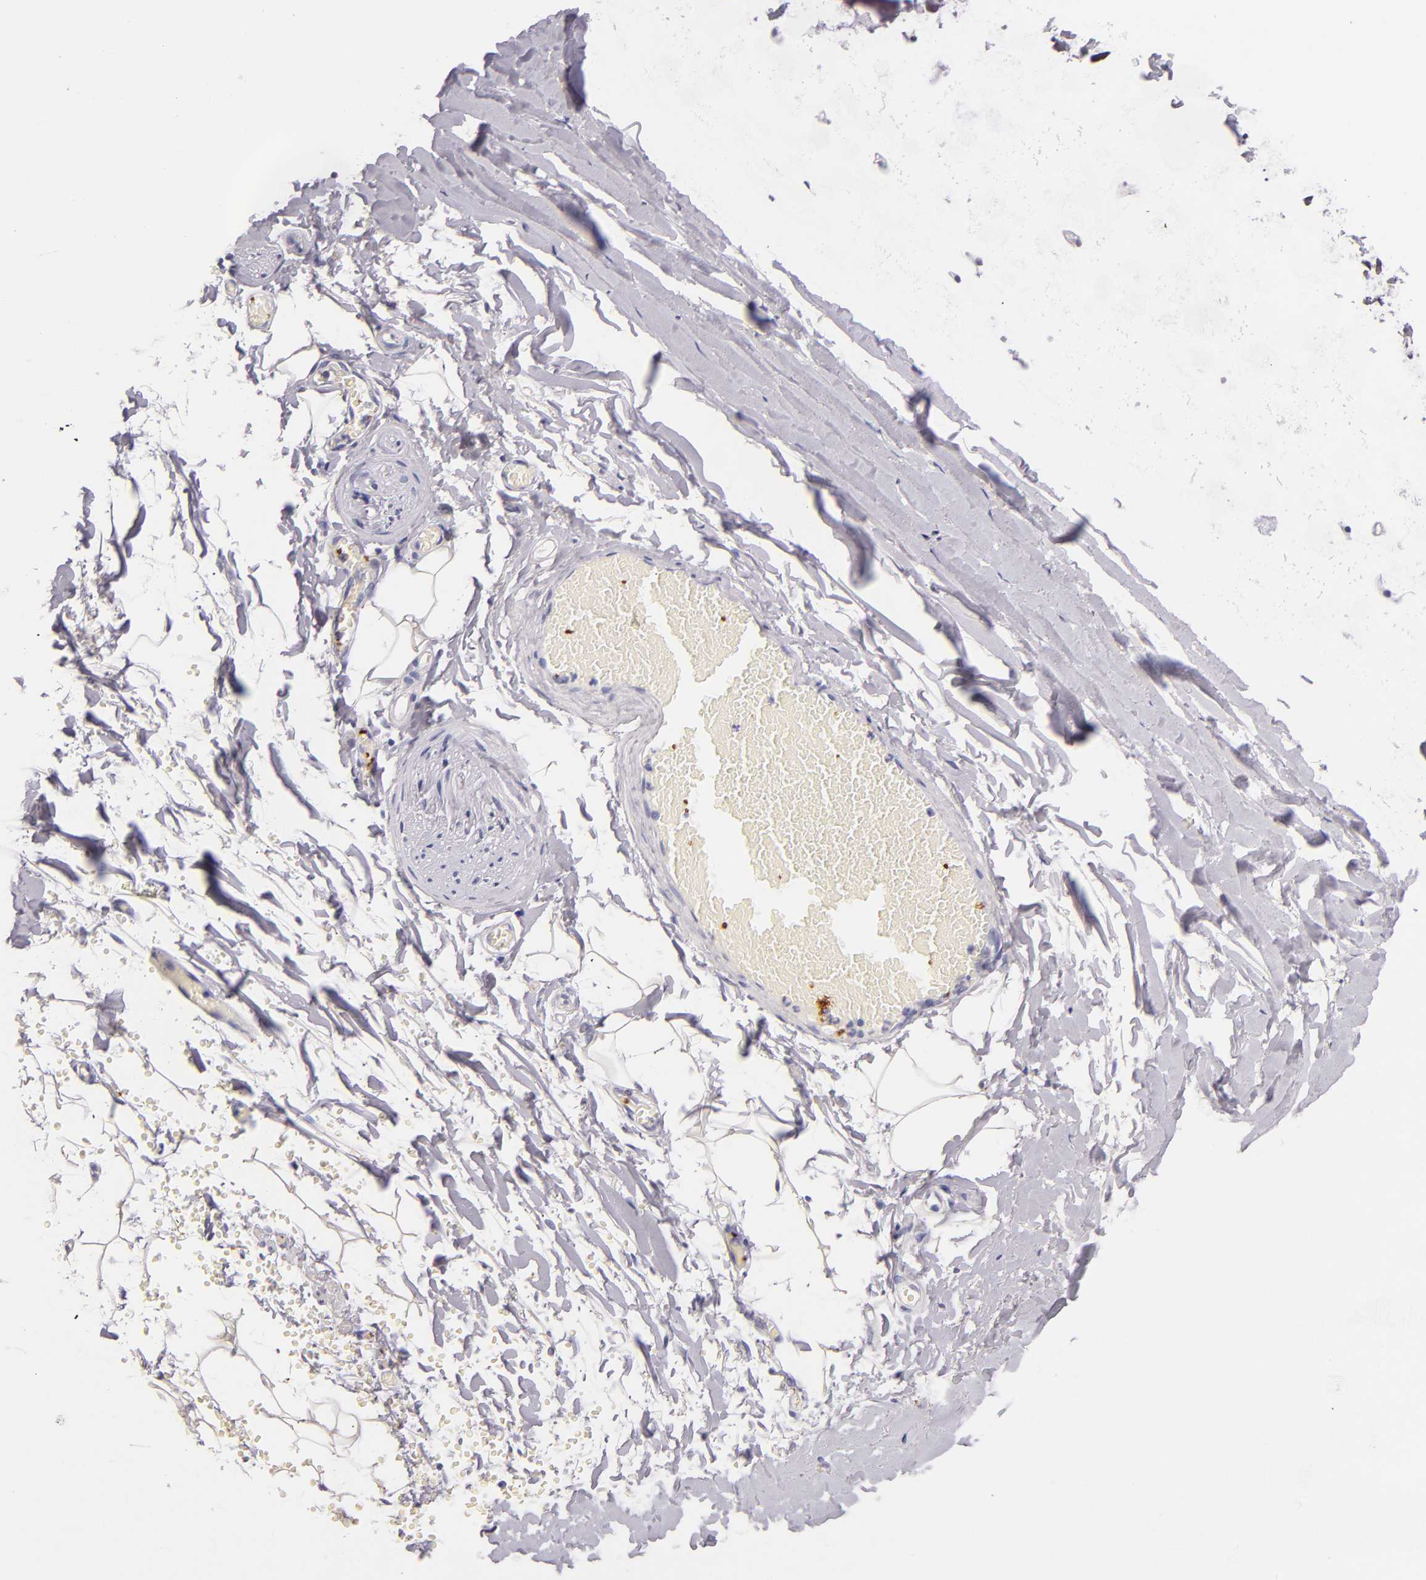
{"staining": {"intensity": "negative", "quantity": "none", "location": "none"}, "tissue": "adipose tissue", "cell_type": "Adipocytes", "image_type": "normal", "snomed": [{"axis": "morphology", "description": "Normal tissue, NOS"}, {"axis": "topography", "description": "Bronchus"}, {"axis": "topography", "description": "Lung"}], "caption": "The immunohistochemistry (IHC) photomicrograph has no significant staining in adipocytes of adipose tissue.", "gene": "GP1BA", "patient": {"sex": "female", "age": 56}}